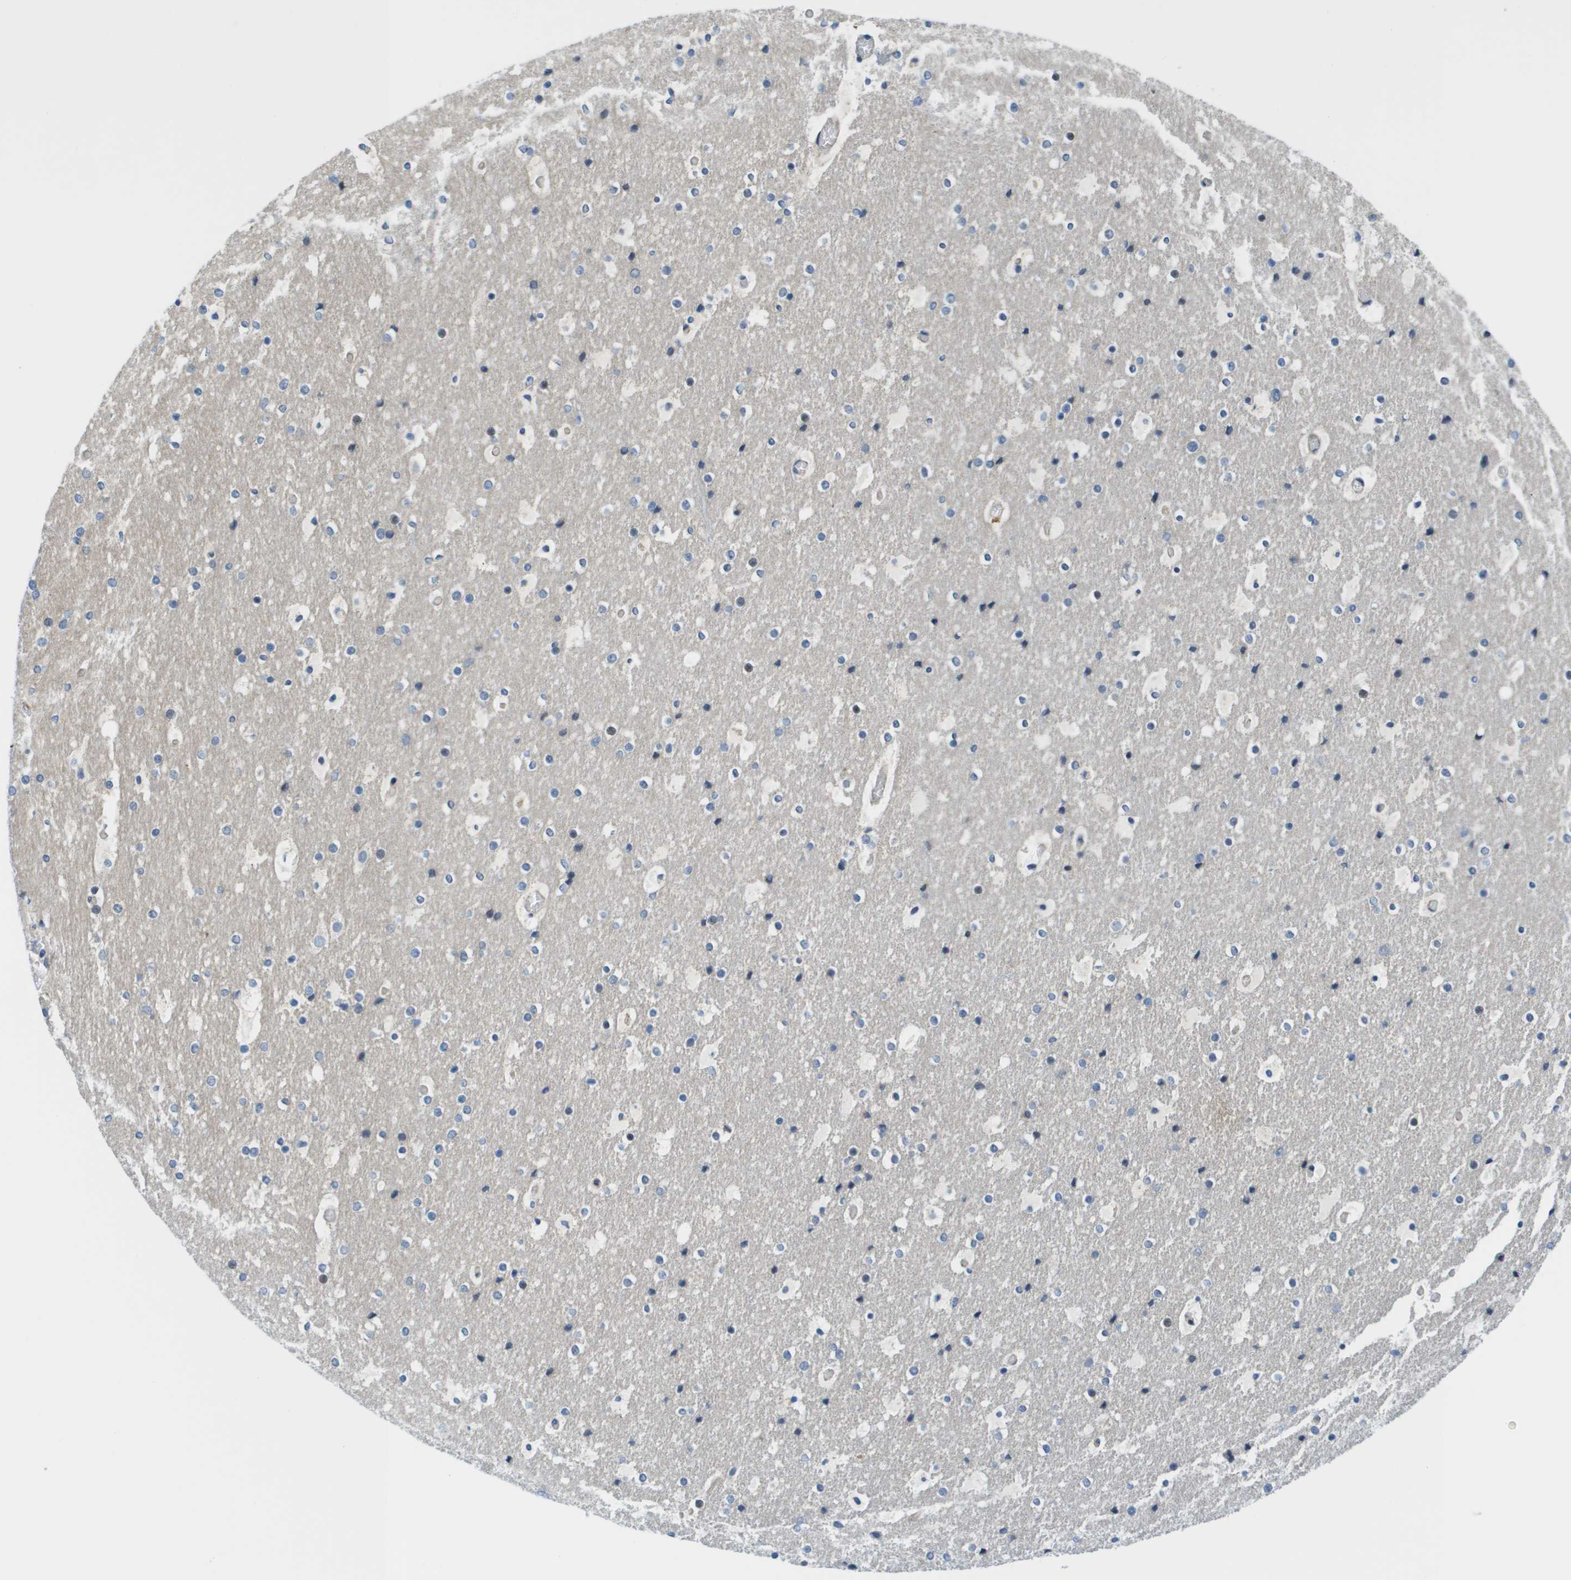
{"staining": {"intensity": "negative", "quantity": "none", "location": "none"}, "tissue": "cerebral cortex", "cell_type": "Endothelial cells", "image_type": "normal", "snomed": [{"axis": "morphology", "description": "Normal tissue, NOS"}, {"axis": "topography", "description": "Cerebral cortex"}], "caption": "Endothelial cells show no significant protein staining in unremarkable cerebral cortex. The staining is performed using DAB brown chromogen with nuclei counter-stained in using hematoxylin.", "gene": "KRT23", "patient": {"sex": "male", "age": 57}}